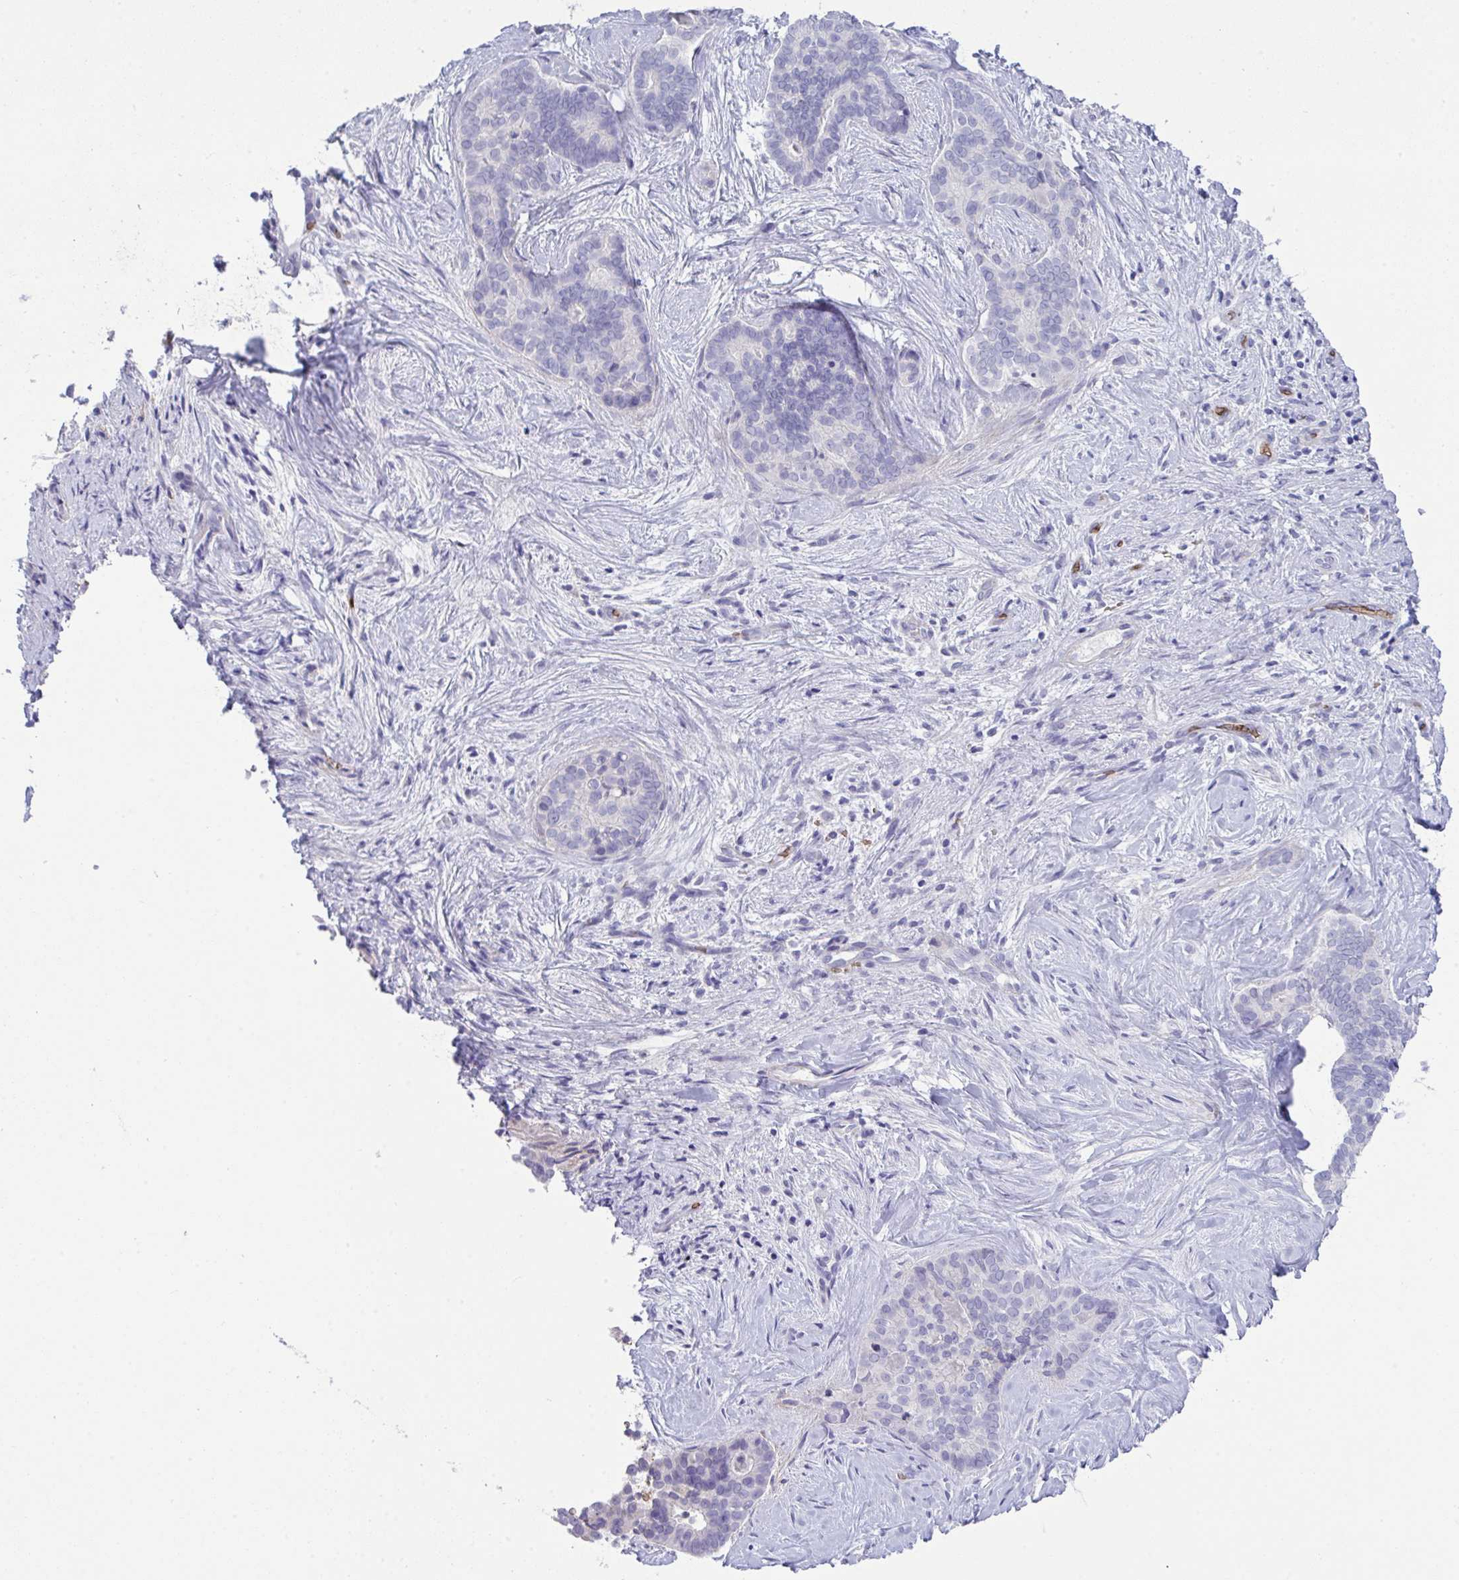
{"staining": {"intensity": "negative", "quantity": "none", "location": "none"}, "tissue": "liver cancer", "cell_type": "Tumor cells", "image_type": "cancer", "snomed": [{"axis": "morphology", "description": "Cholangiocarcinoma"}, {"axis": "topography", "description": "Liver"}], "caption": "Human liver cancer (cholangiocarcinoma) stained for a protein using IHC exhibits no staining in tumor cells.", "gene": "SPTB", "patient": {"sex": "female", "age": 64}}